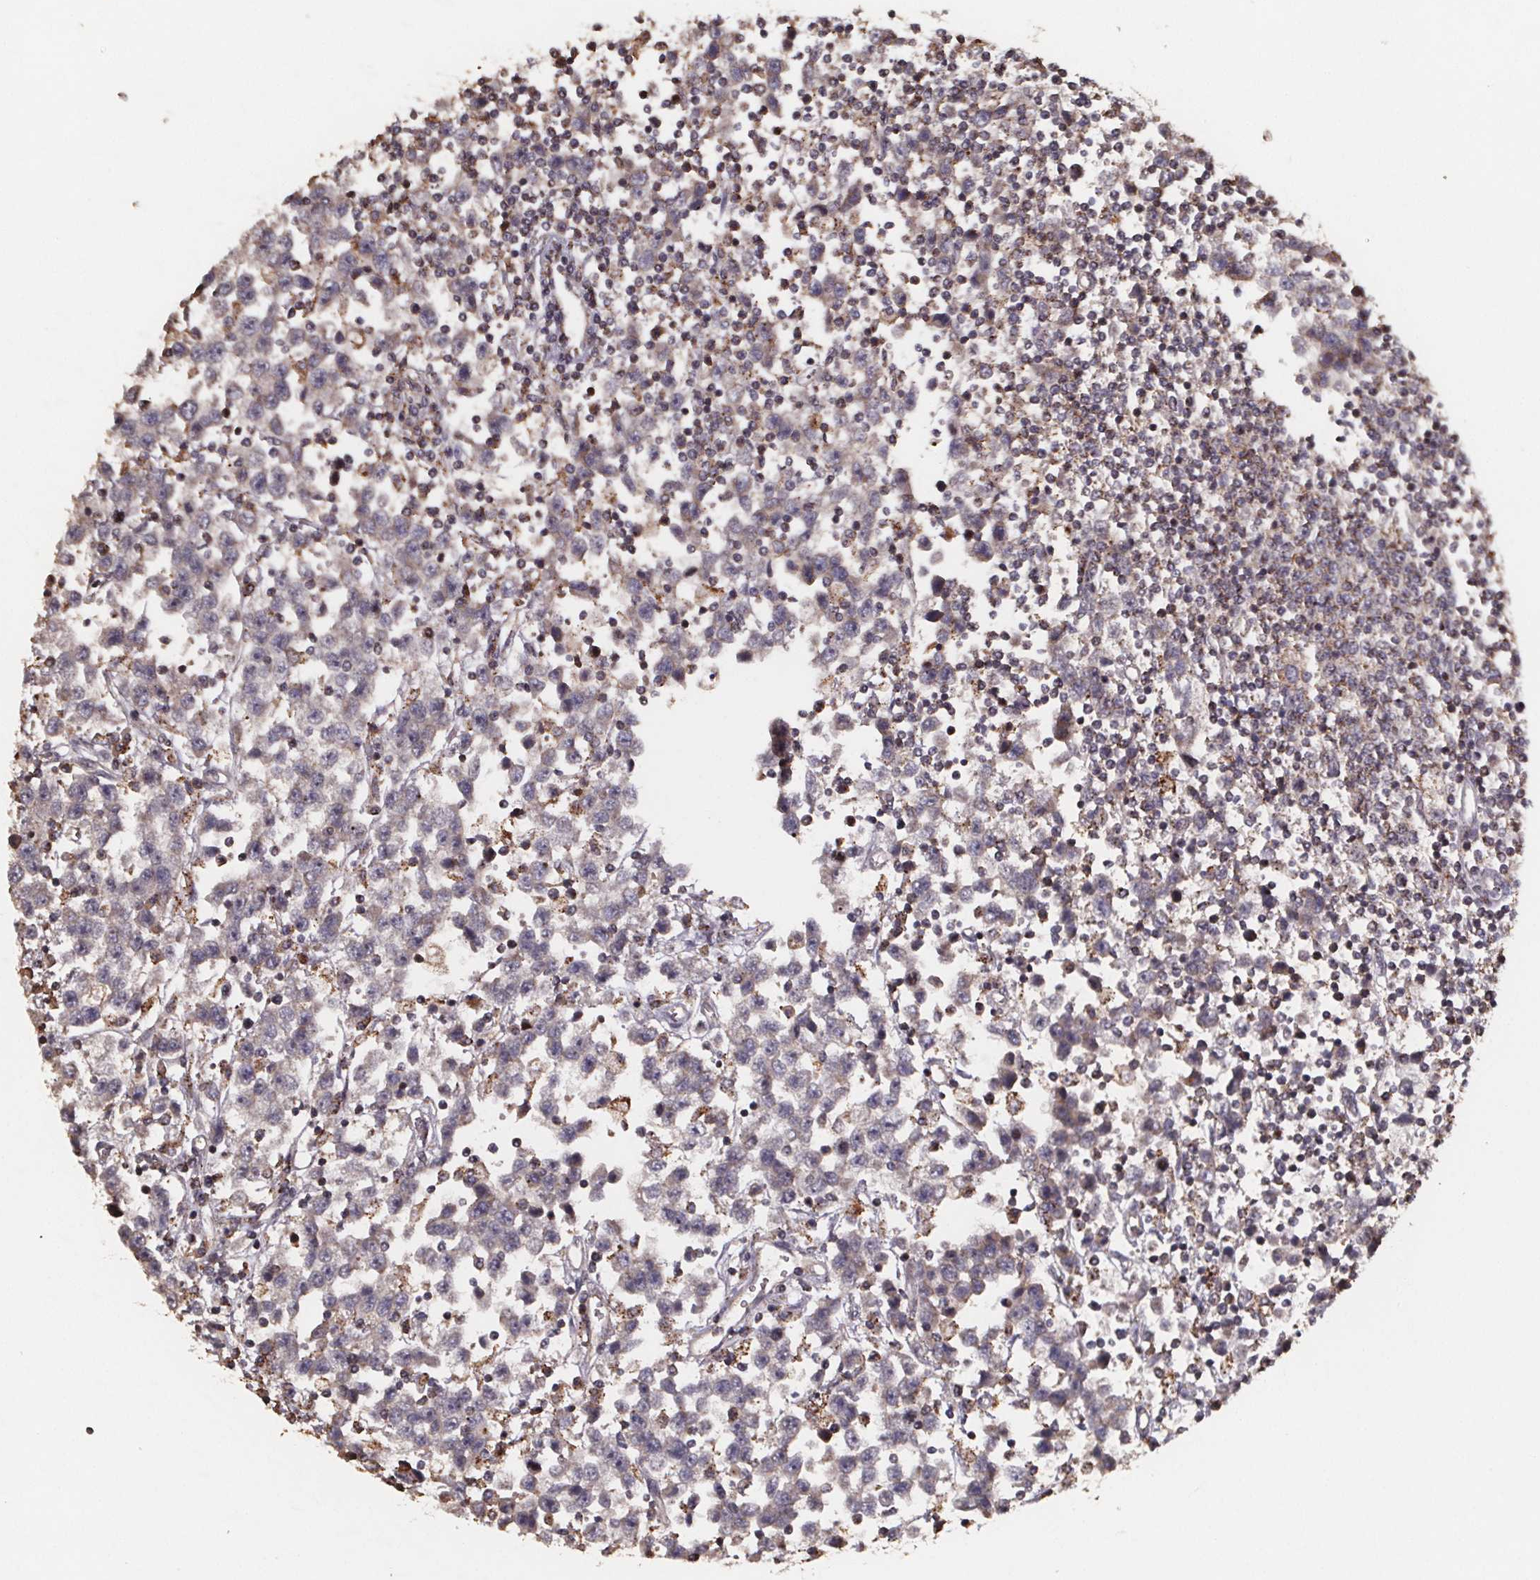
{"staining": {"intensity": "negative", "quantity": "none", "location": "none"}, "tissue": "testis cancer", "cell_type": "Tumor cells", "image_type": "cancer", "snomed": [{"axis": "morphology", "description": "Seminoma, NOS"}, {"axis": "topography", "description": "Testis"}], "caption": "Seminoma (testis) was stained to show a protein in brown. There is no significant expression in tumor cells.", "gene": "ZNF879", "patient": {"sex": "male", "age": 34}}